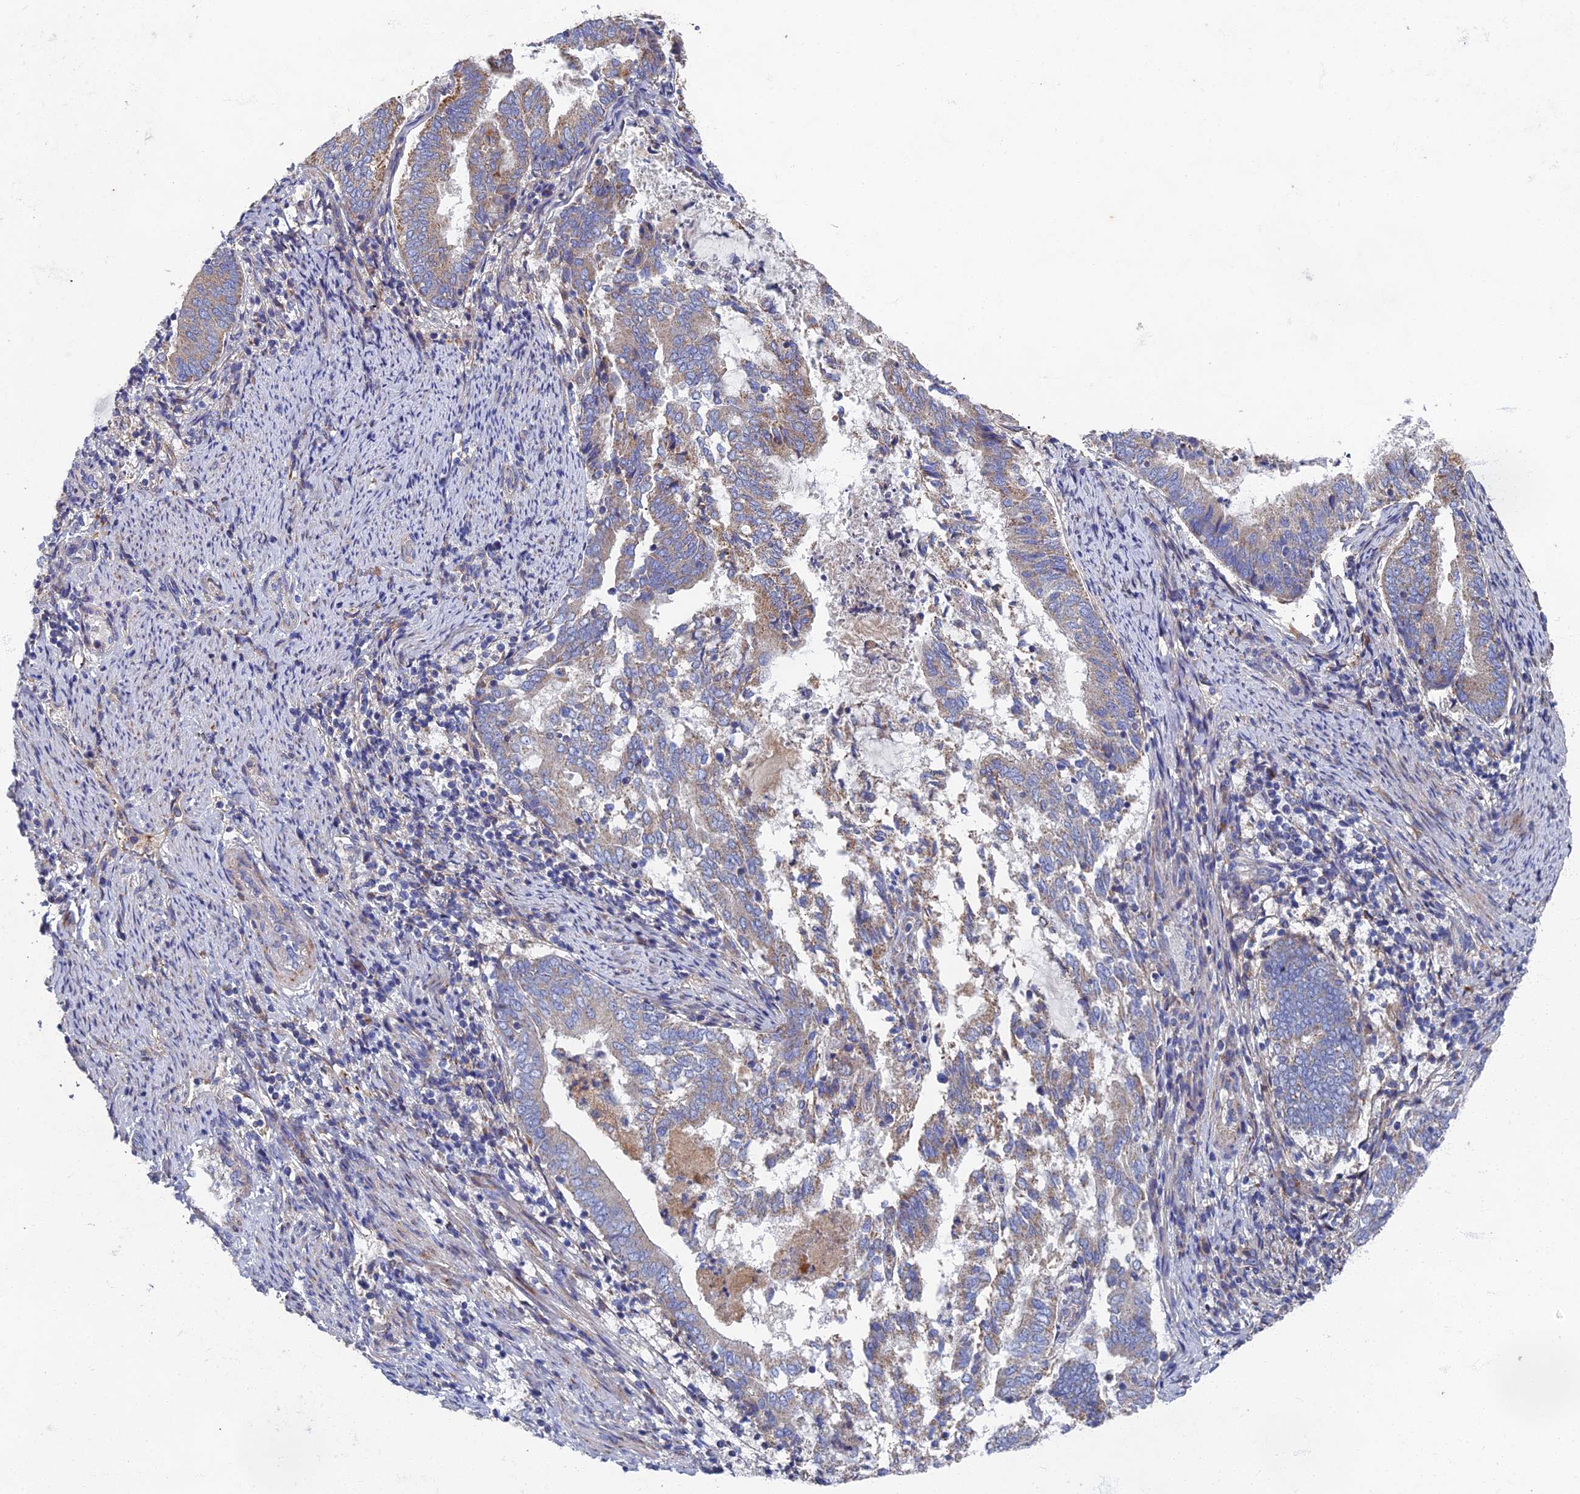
{"staining": {"intensity": "weak", "quantity": "25%-75%", "location": "cytoplasmic/membranous"}, "tissue": "endometrial cancer", "cell_type": "Tumor cells", "image_type": "cancer", "snomed": [{"axis": "morphology", "description": "Adenocarcinoma, NOS"}, {"axis": "topography", "description": "Endometrium"}], "caption": "Endometrial cancer (adenocarcinoma) tissue displays weak cytoplasmic/membranous expression in approximately 25%-75% of tumor cells", "gene": "RNASEK", "patient": {"sex": "female", "age": 80}}